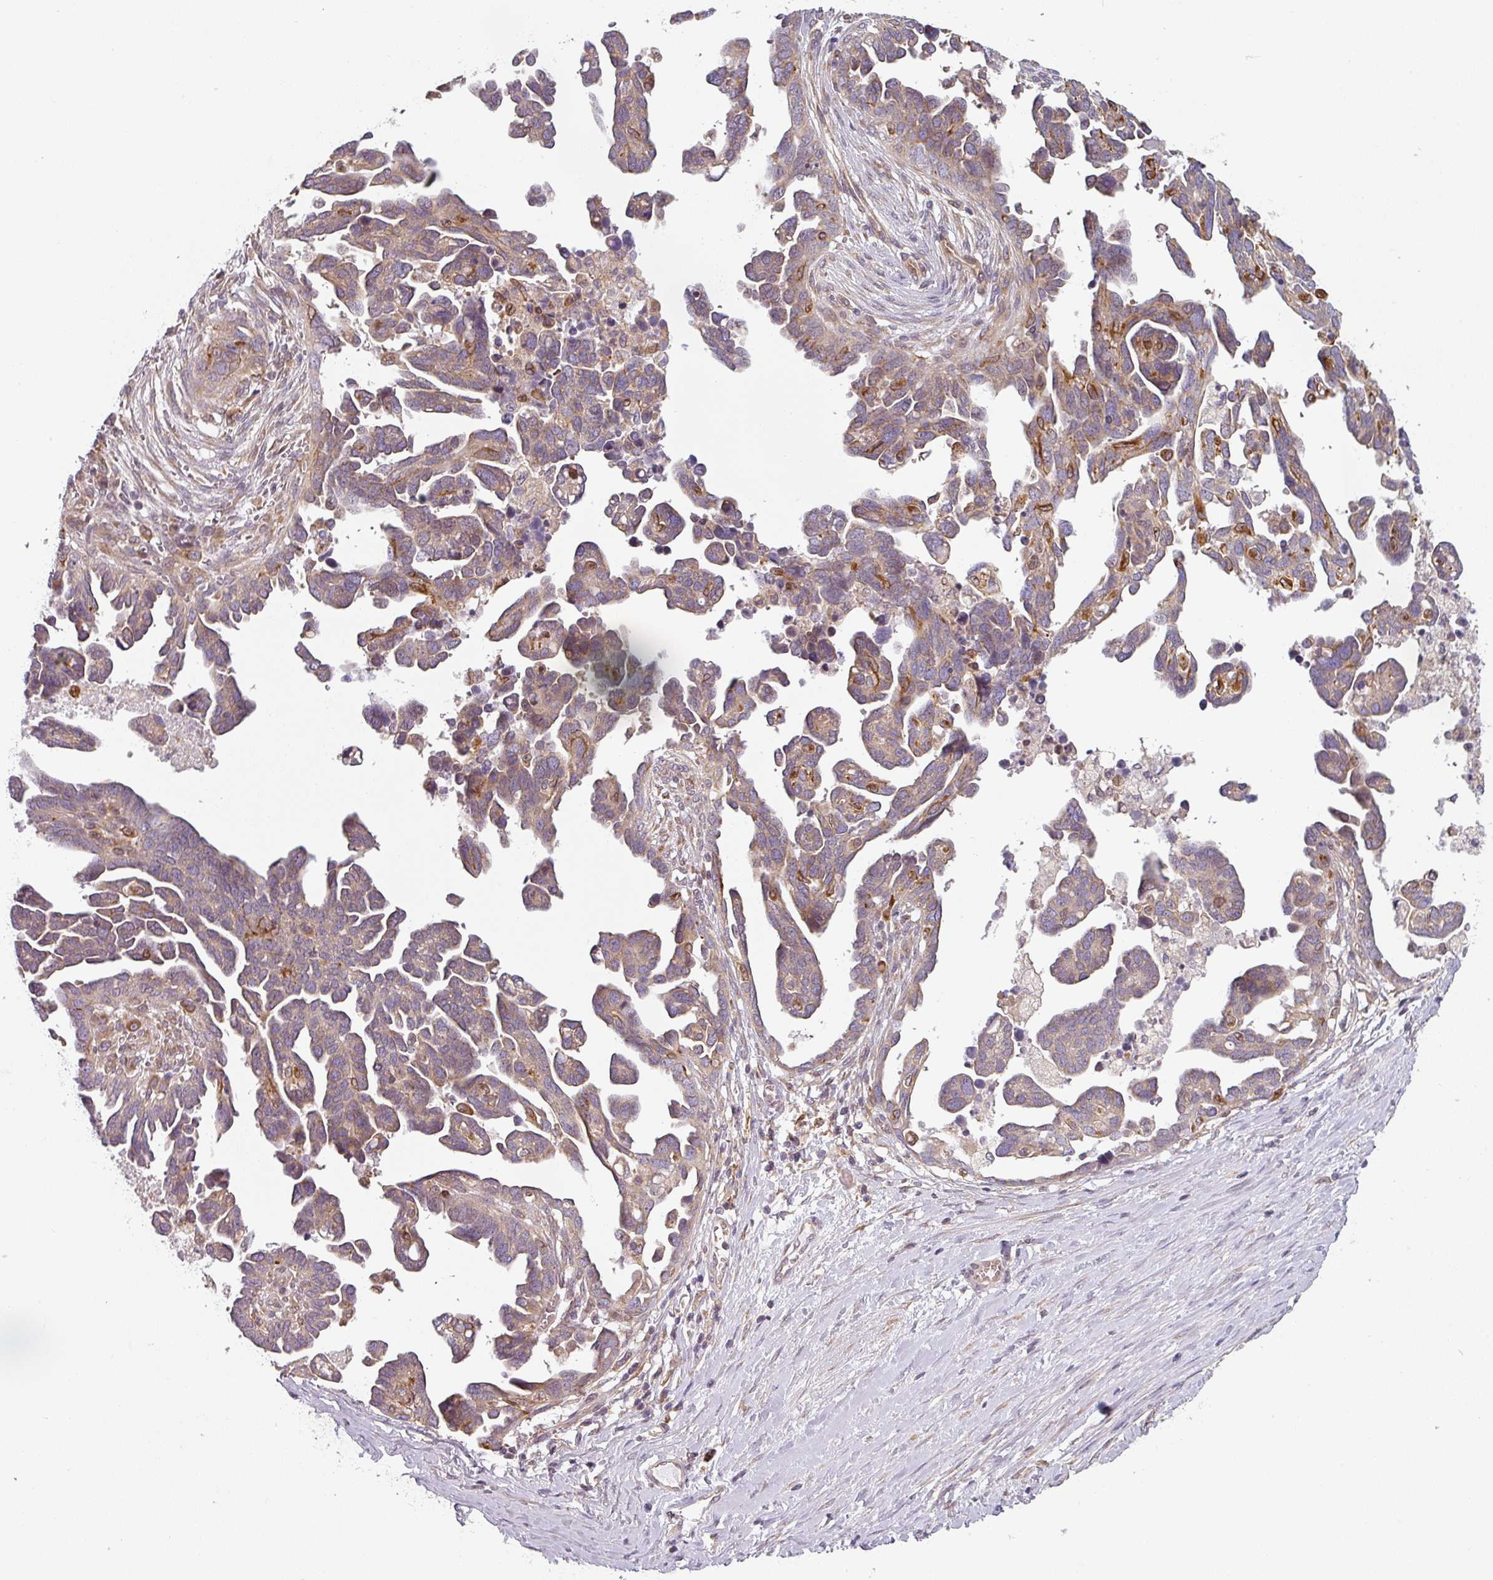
{"staining": {"intensity": "weak", "quantity": ">75%", "location": "cytoplasmic/membranous"}, "tissue": "ovarian cancer", "cell_type": "Tumor cells", "image_type": "cancer", "snomed": [{"axis": "morphology", "description": "Cystadenocarcinoma, serous, NOS"}, {"axis": "topography", "description": "Ovary"}], "caption": "Human ovarian cancer (serous cystadenocarcinoma) stained with a protein marker demonstrates weak staining in tumor cells.", "gene": "TAPT1", "patient": {"sex": "female", "age": 54}}